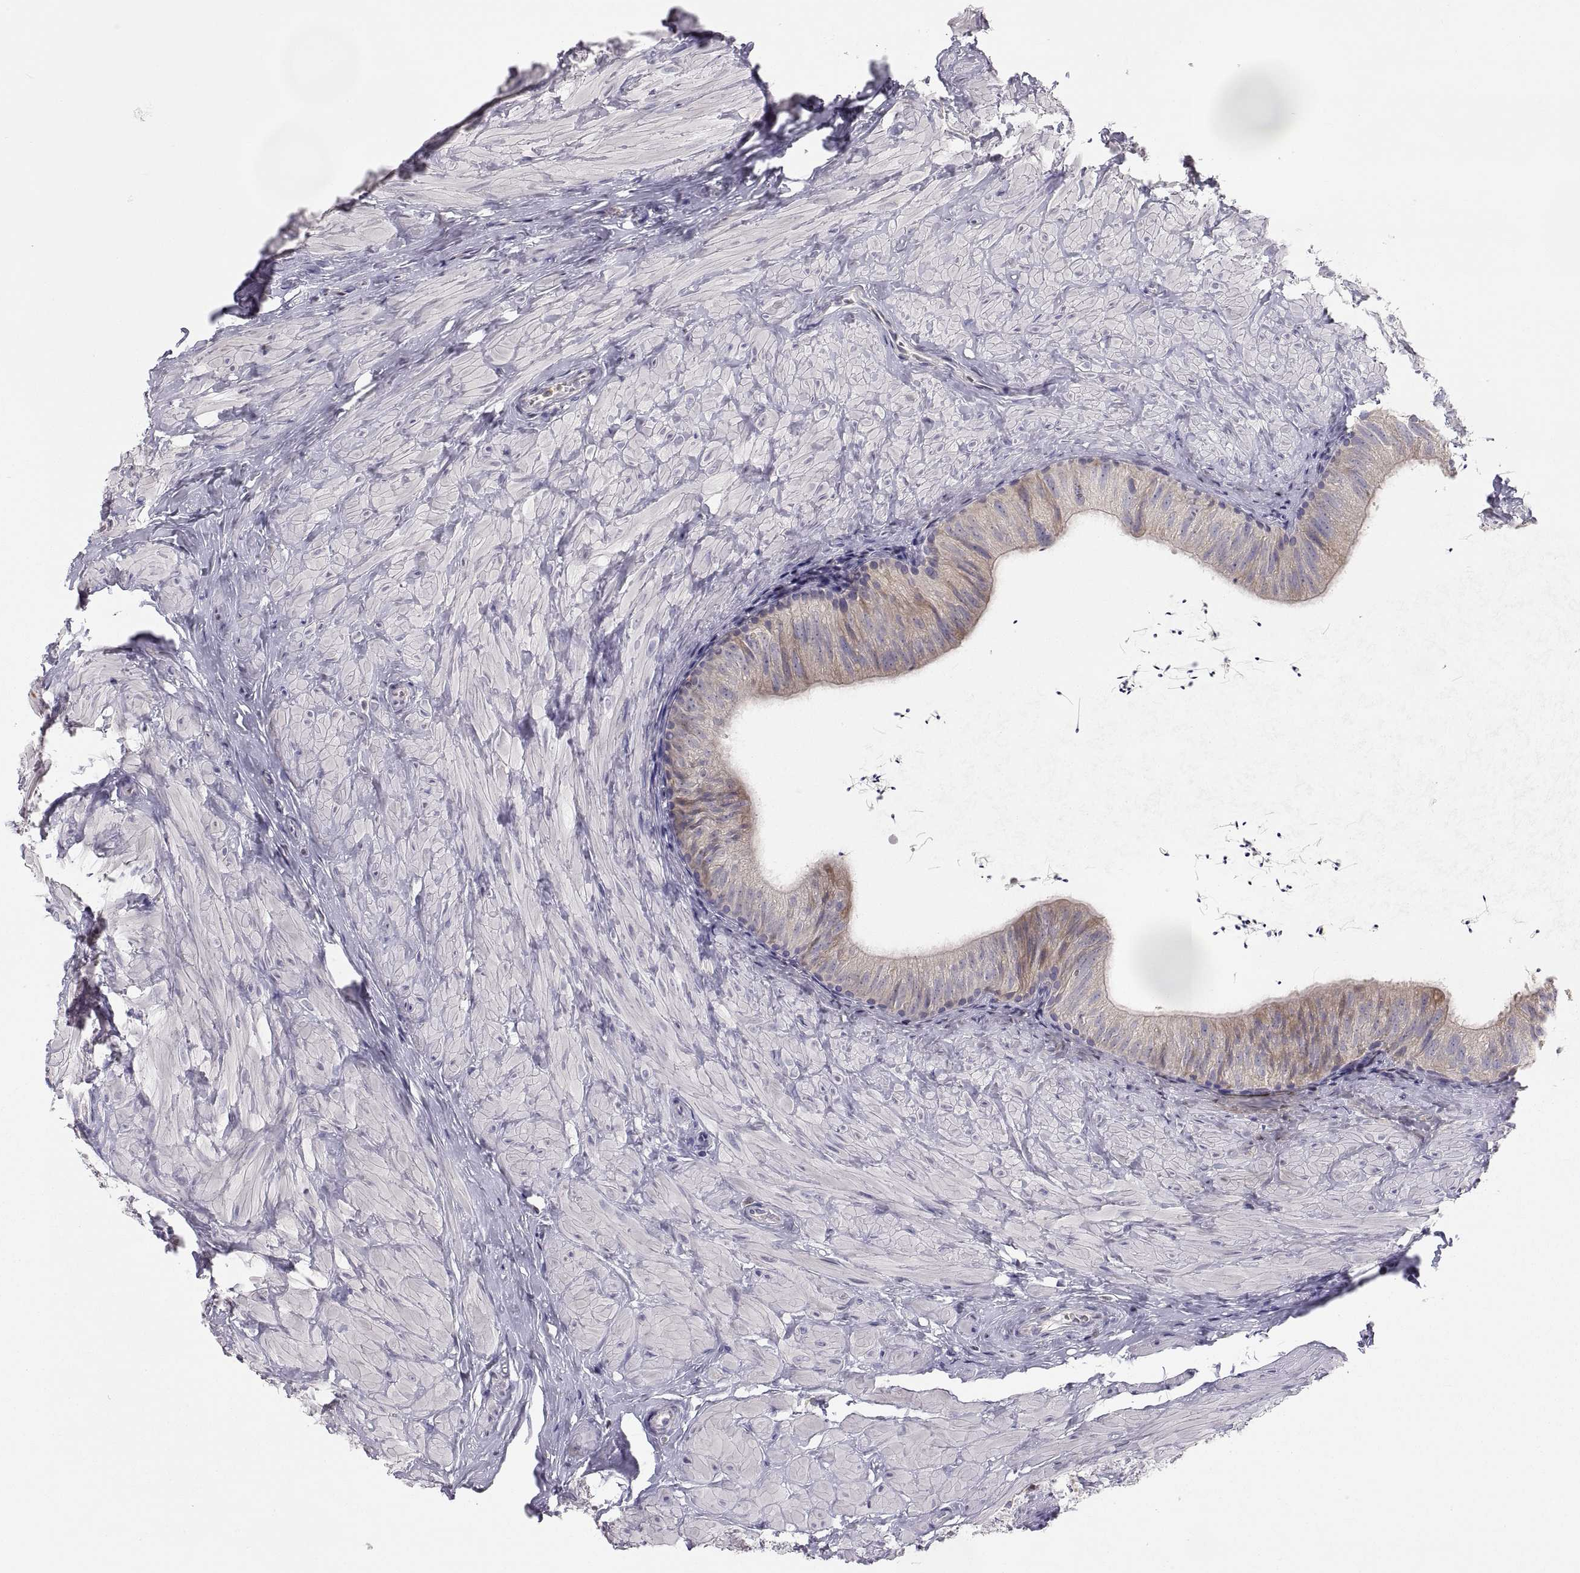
{"staining": {"intensity": "weak", "quantity": "<25%", "location": "cytoplasmic/membranous"}, "tissue": "epididymis", "cell_type": "Glandular cells", "image_type": "normal", "snomed": [{"axis": "morphology", "description": "Normal tissue, NOS"}, {"axis": "topography", "description": "Epididymis"}], "caption": "The image exhibits no staining of glandular cells in normal epididymis. The staining was performed using DAB (3,3'-diaminobenzidine) to visualize the protein expression in brown, while the nuclei were stained in blue with hematoxylin (Magnification: 20x).", "gene": "ERO1A", "patient": {"sex": "male", "age": 32}}